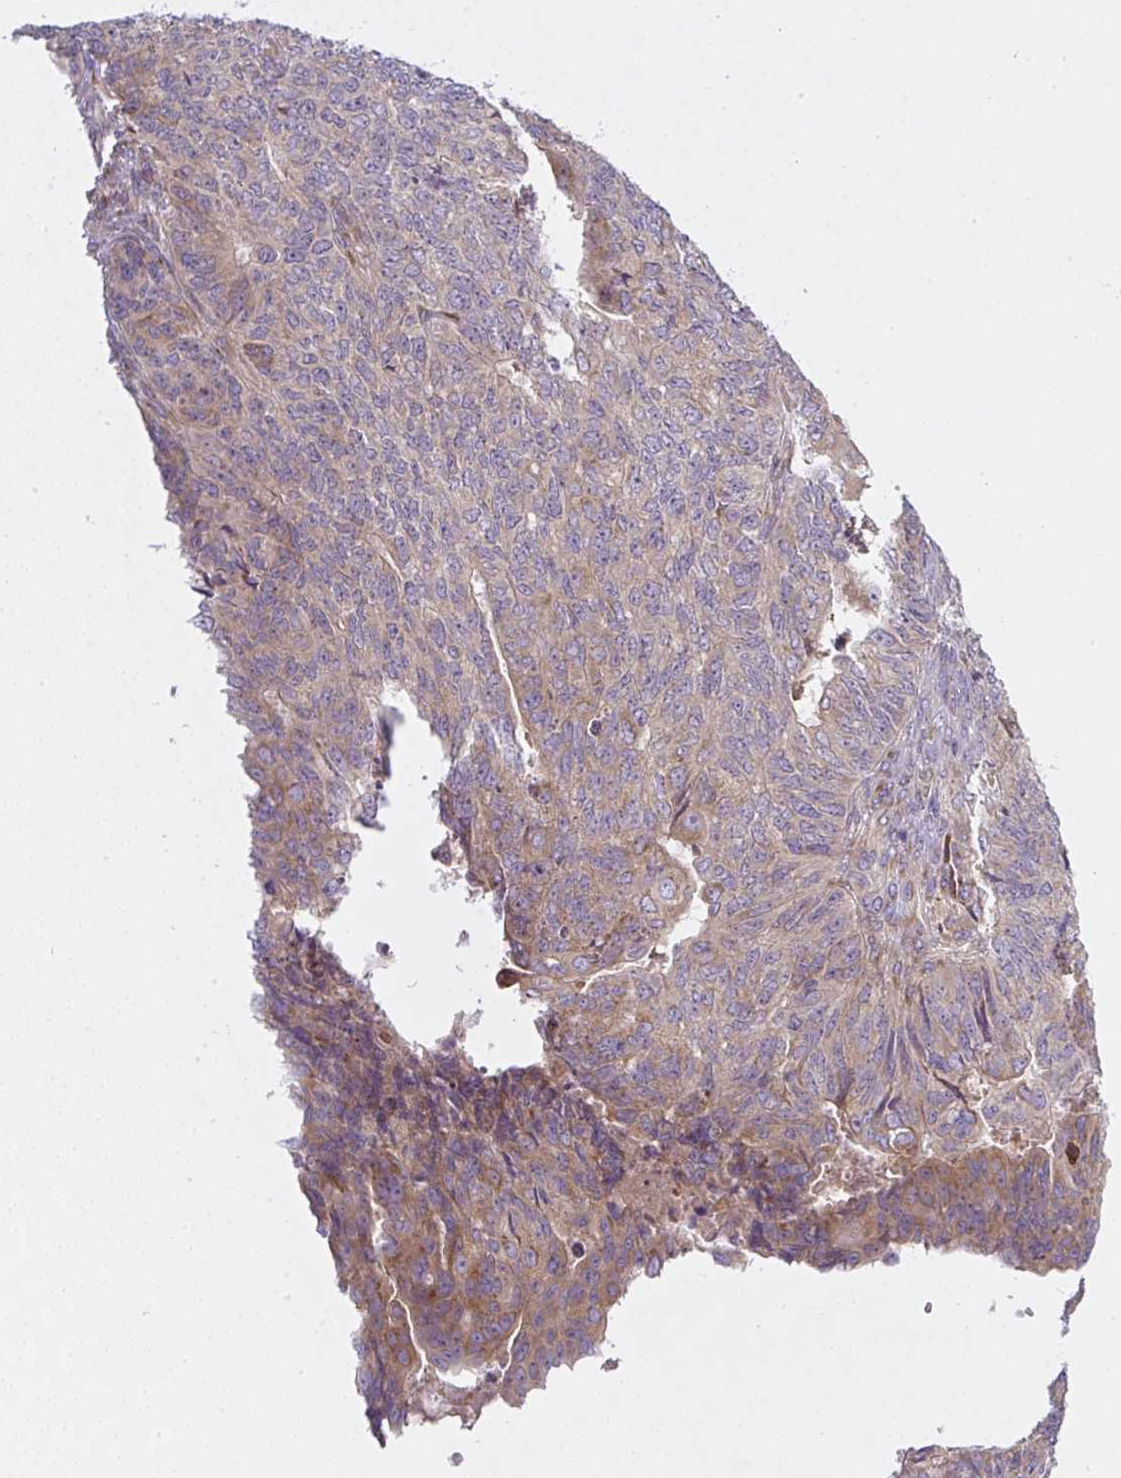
{"staining": {"intensity": "moderate", "quantity": "25%-75%", "location": "cytoplasmic/membranous"}, "tissue": "endometrial cancer", "cell_type": "Tumor cells", "image_type": "cancer", "snomed": [{"axis": "morphology", "description": "Adenocarcinoma, NOS"}, {"axis": "topography", "description": "Endometrium"}], "caption": "This micrograph shows immunohistochemistry (IHC) staining of human endometrial cancer, with medium moderate cytoplasmic/membranous expression in approximately 25%-75% of tumor cells.", "gene": "MLX", "patient": {"sex": "female", "age": 32}}